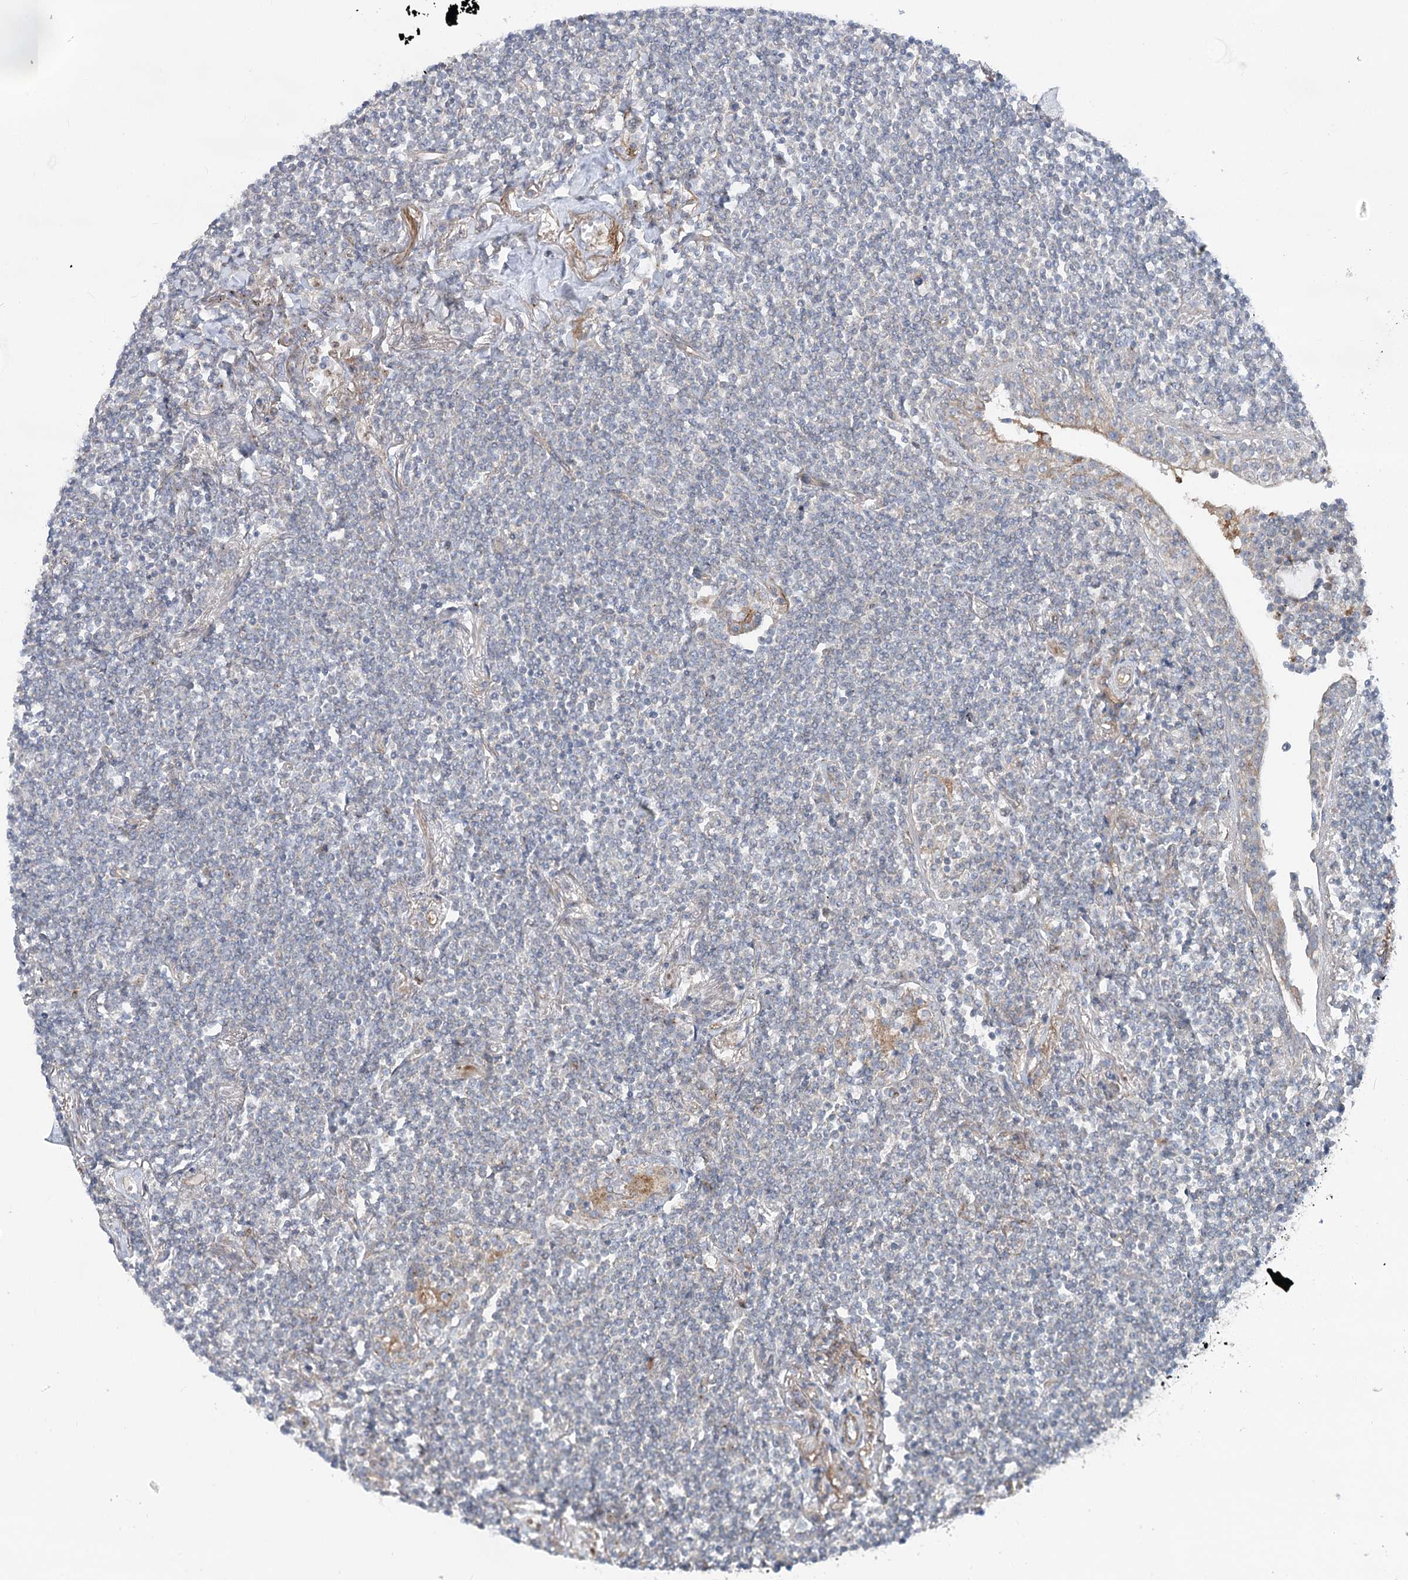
{"staining": {"intensity": "negative", "quantity": "none", "location": "none"}, "tissue": "lymphoma", "cell_type": "Tumor cells", "image_type": "cancer", "snomed": [{"axis": "morphology", "description": "Malignant lymphoma, non-Hodgkin's type, Low grade"}, {"axis": "topography", "description": "Lung"}], "caption": "Low-grade malignant lymphoma, non-Hodgkin's type stained for a protein using immunohistochemistry shows no staining tumor cells.", "gene": "SCN11A", "patient": {"sex": "female", "age": 71}}